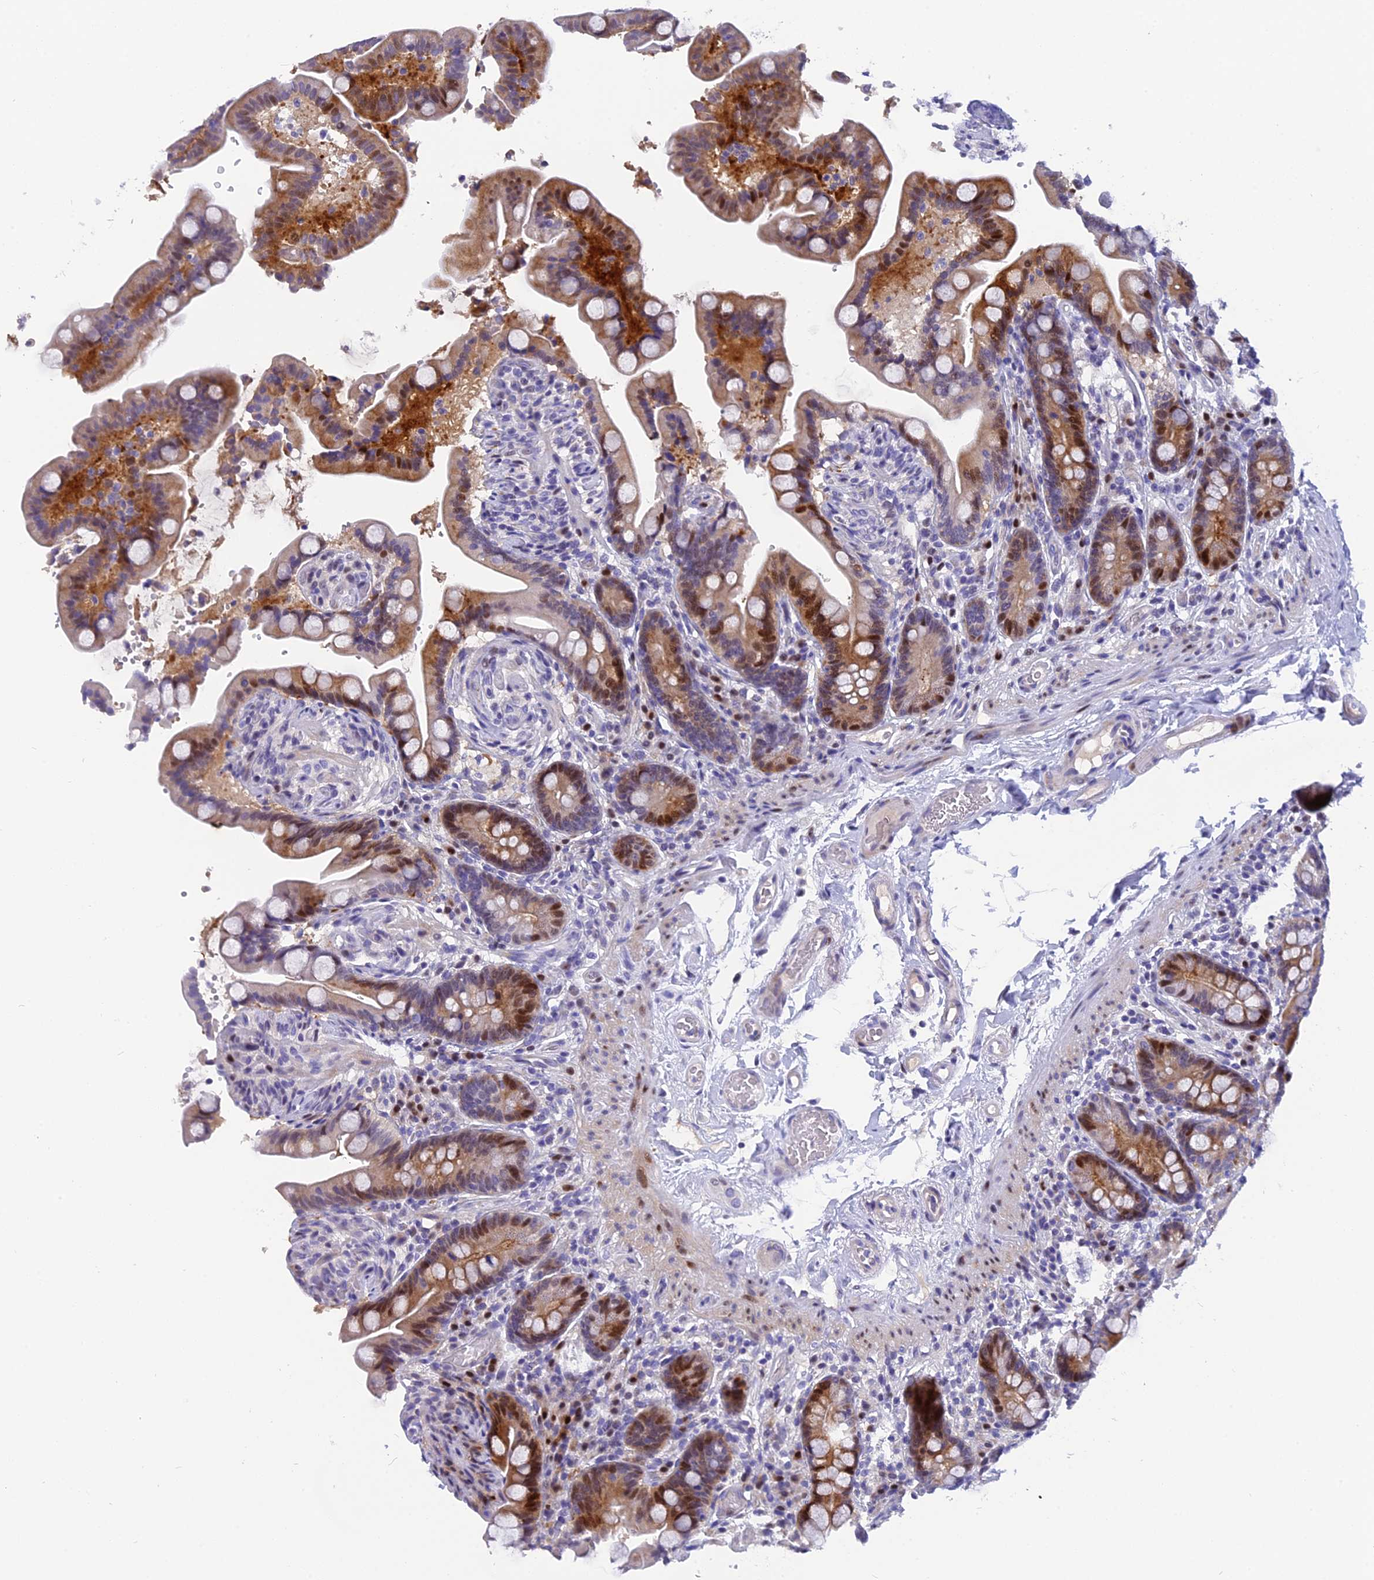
{"staining": {"intensity": "negative", "quantity": "none", "location": "none"}, "tissue": "colon", "cell_type": "Endothelial cells", "image_type": "normal", "snomed": [{"axis": "morphology", "description": "Normal tissue, NOS"}, {"axis": "topography", "description": "Smooth muscle"}, {"axis": "topography", "description": "Colon"}], "caption": "Benign colon was stained to show a protein in brown. There is no significant expression in endothelial cells. The staining was performed using DAB to visualize the protein expression in brown, while the nuclei were stained in blue with hematoxylin (Magnification: 20x).", "gene": "NKPD1", "patient": {"sex": "male", "age": 73}}